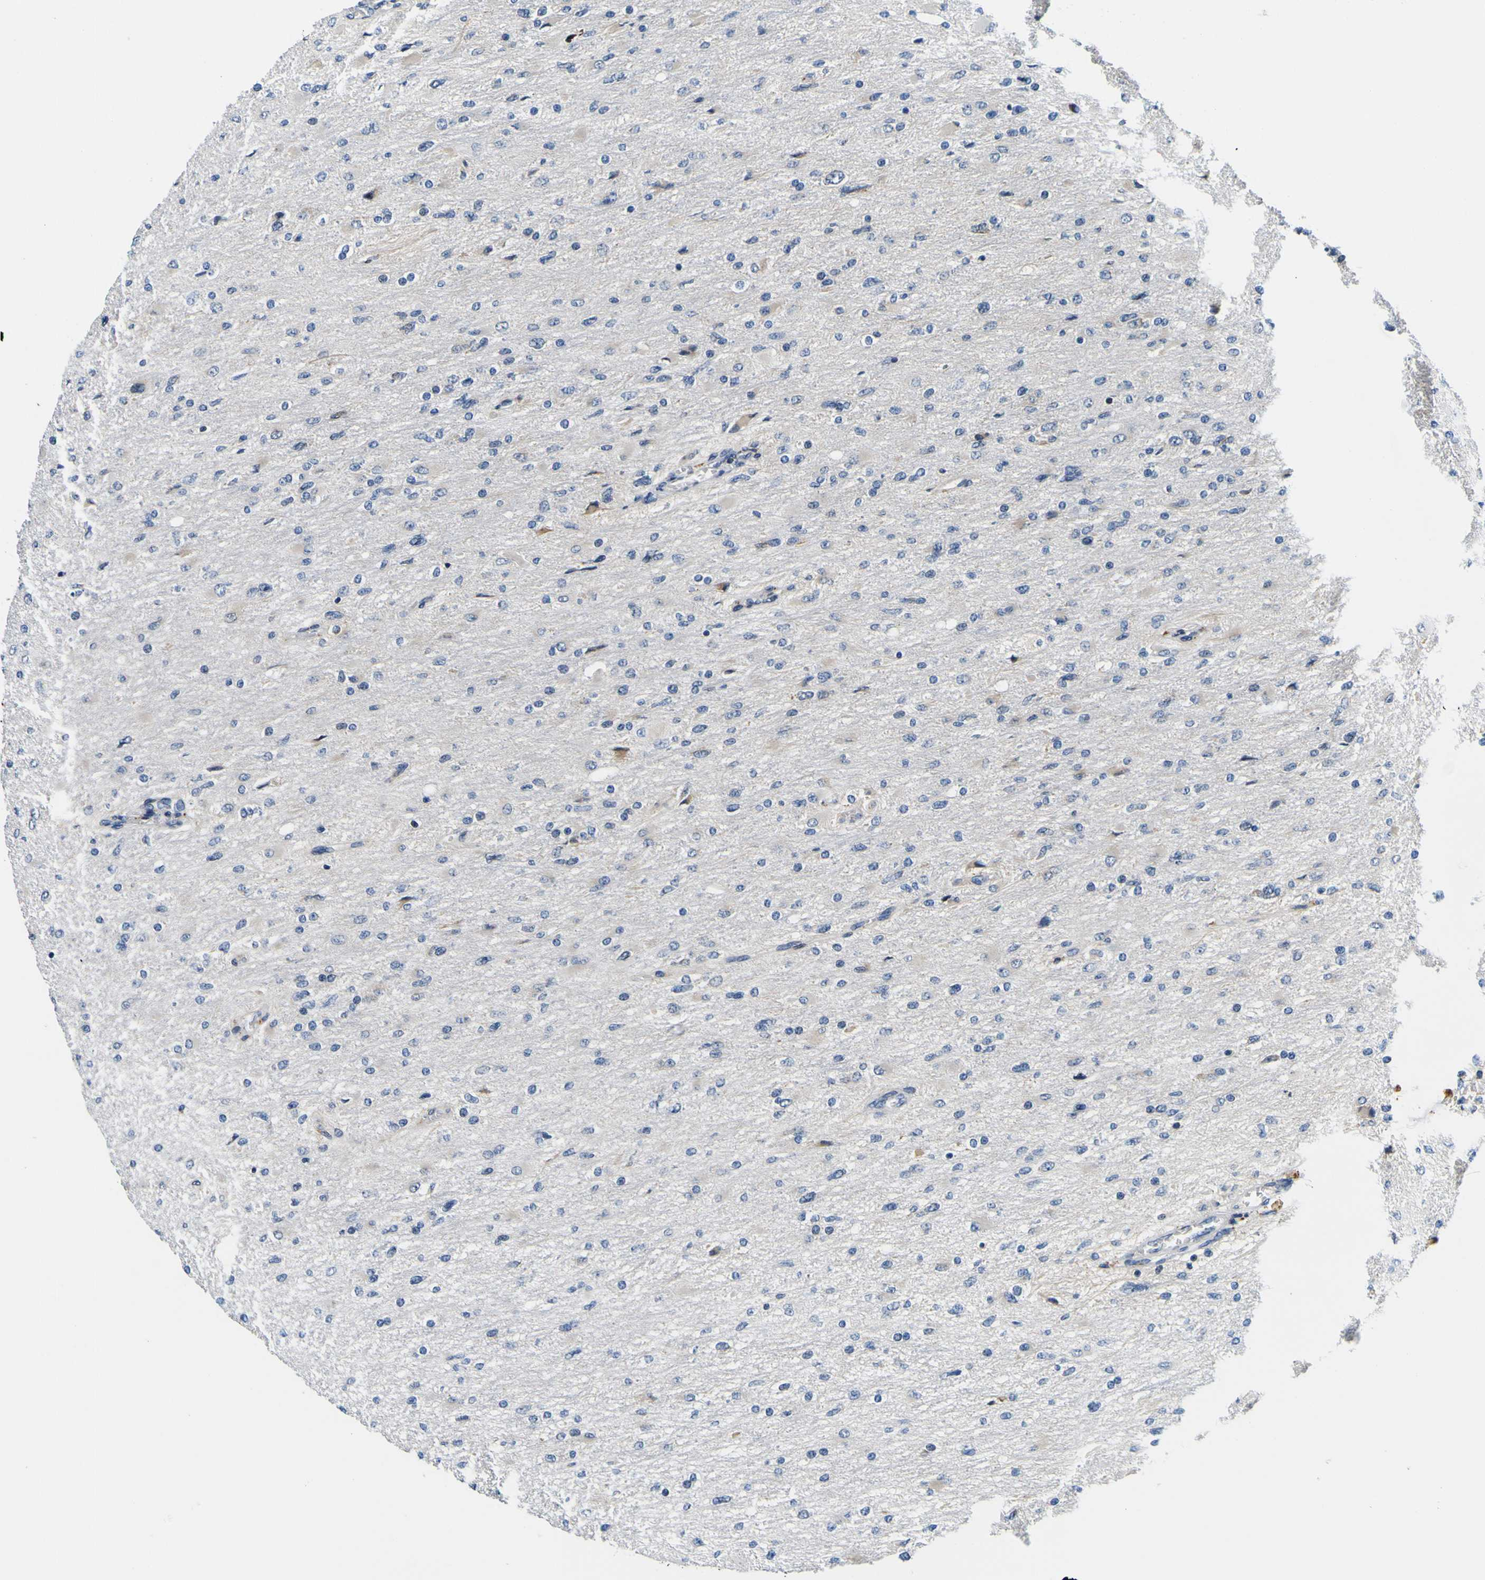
{"staining": {"intensity": "negative", "quantity": "none", "location": "none"}, "tissue": "glioma", "cell_type": "Tumor cells", "image_type": "cancer", "snomed": [{"axis": "morphology", "description": "Glioma, malignant, High grade"}, {"axis": "topography", "description": "Cerebral cortex"}], "caption": "A micrograph of glioma stained for a protein exhibits no brown staining in tumor cells.", "gene": "NLRP3", "patient": {"sex": "female", "age": 36}}